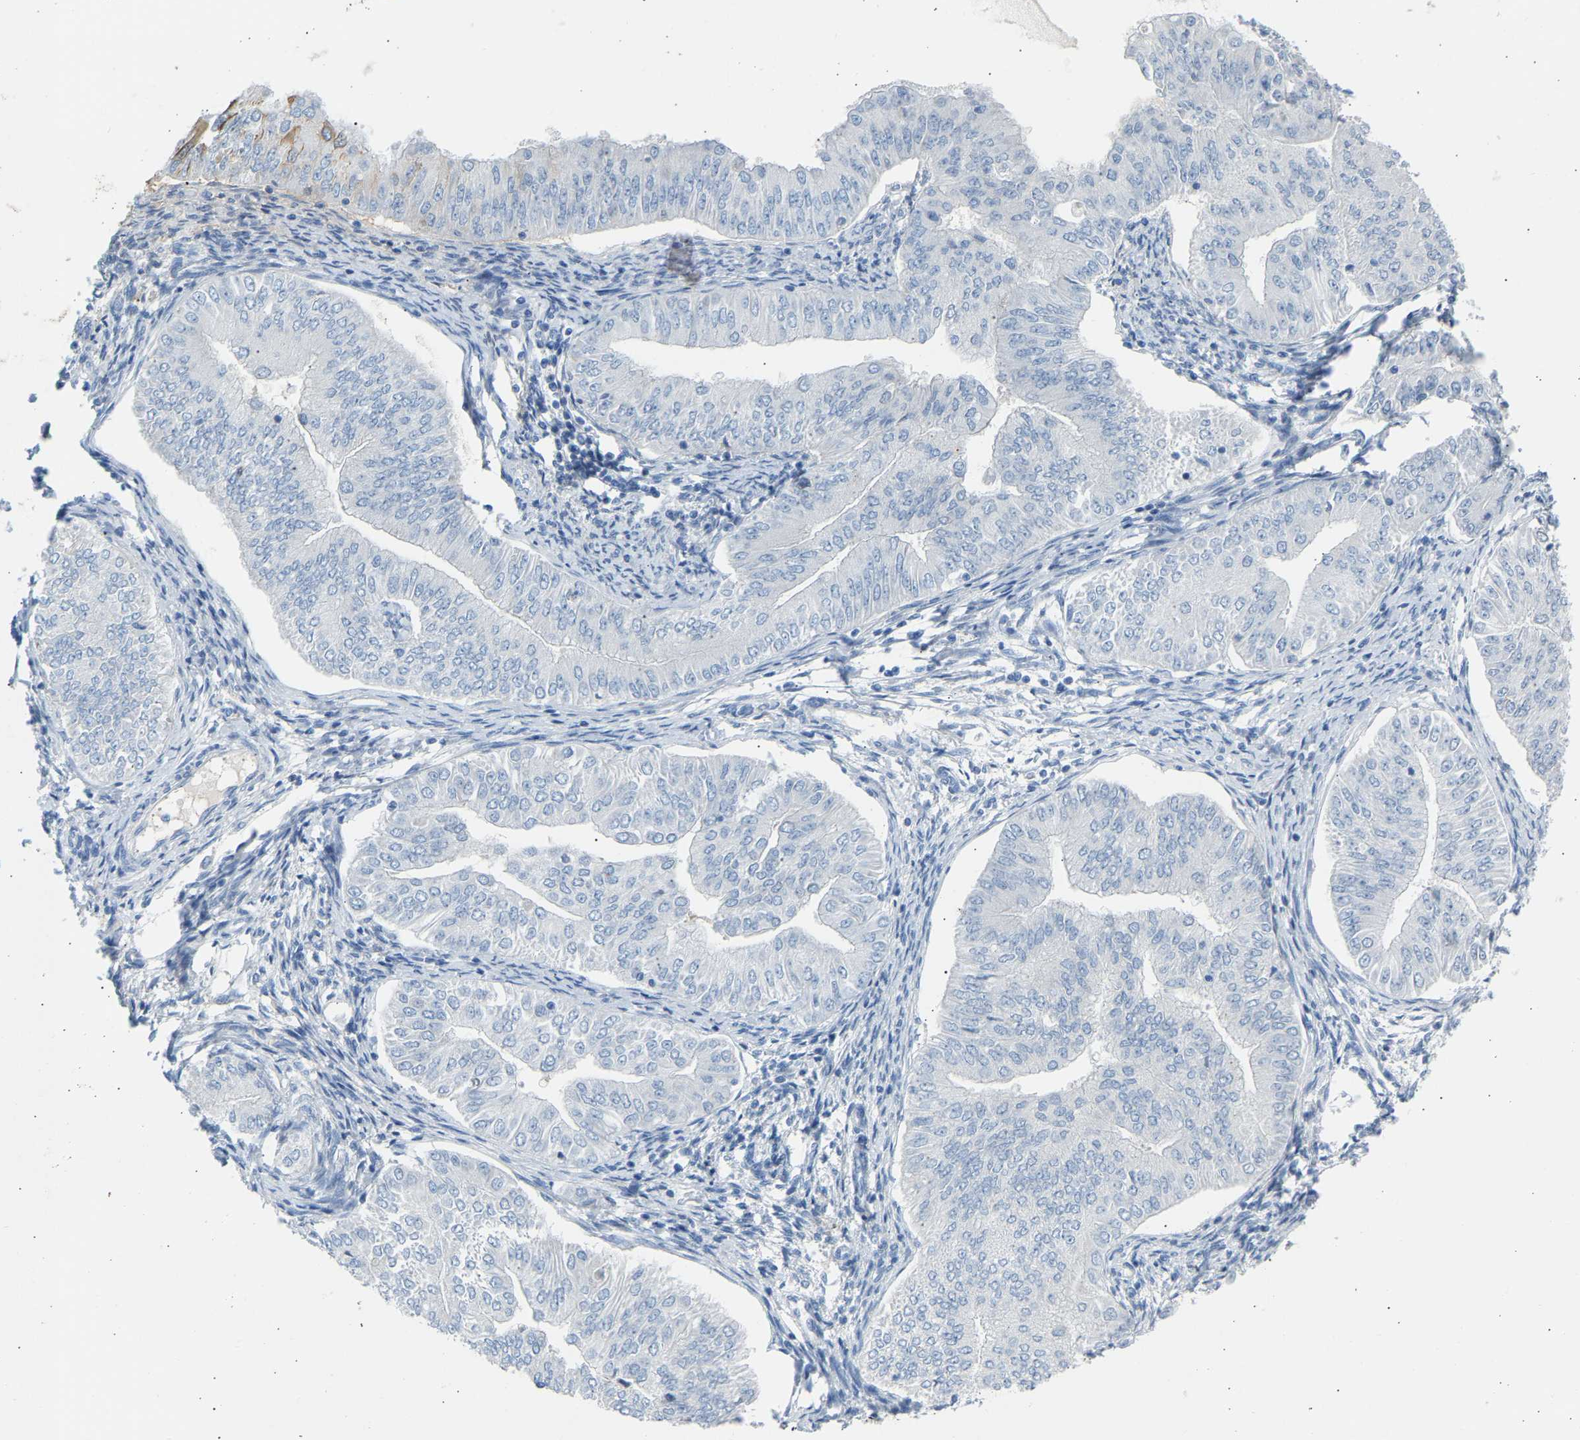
{"staining": {"intensity": "negative", "quantity": "none", "location": "none"}, "tissue": "endometrial cancer", "cell_type": "Tumor cells", "image_type": "cancer", "snomed": [{"axis": "morphology", "description": "Normal tissue, NOS"}, {"axis": "morphology", "description": "Adenocarcinoma, NOS"}, {"axis": "topography", "description": "Endometrium"}], "caption": "IHC histopathology image of neoplastic tissue: human adenocarcinoma (endometrial) stained with DAB reveals no significant protein expression in tumor cells.", "gene": "GNAS", "patient": {"sex": "female", "age": 53}}